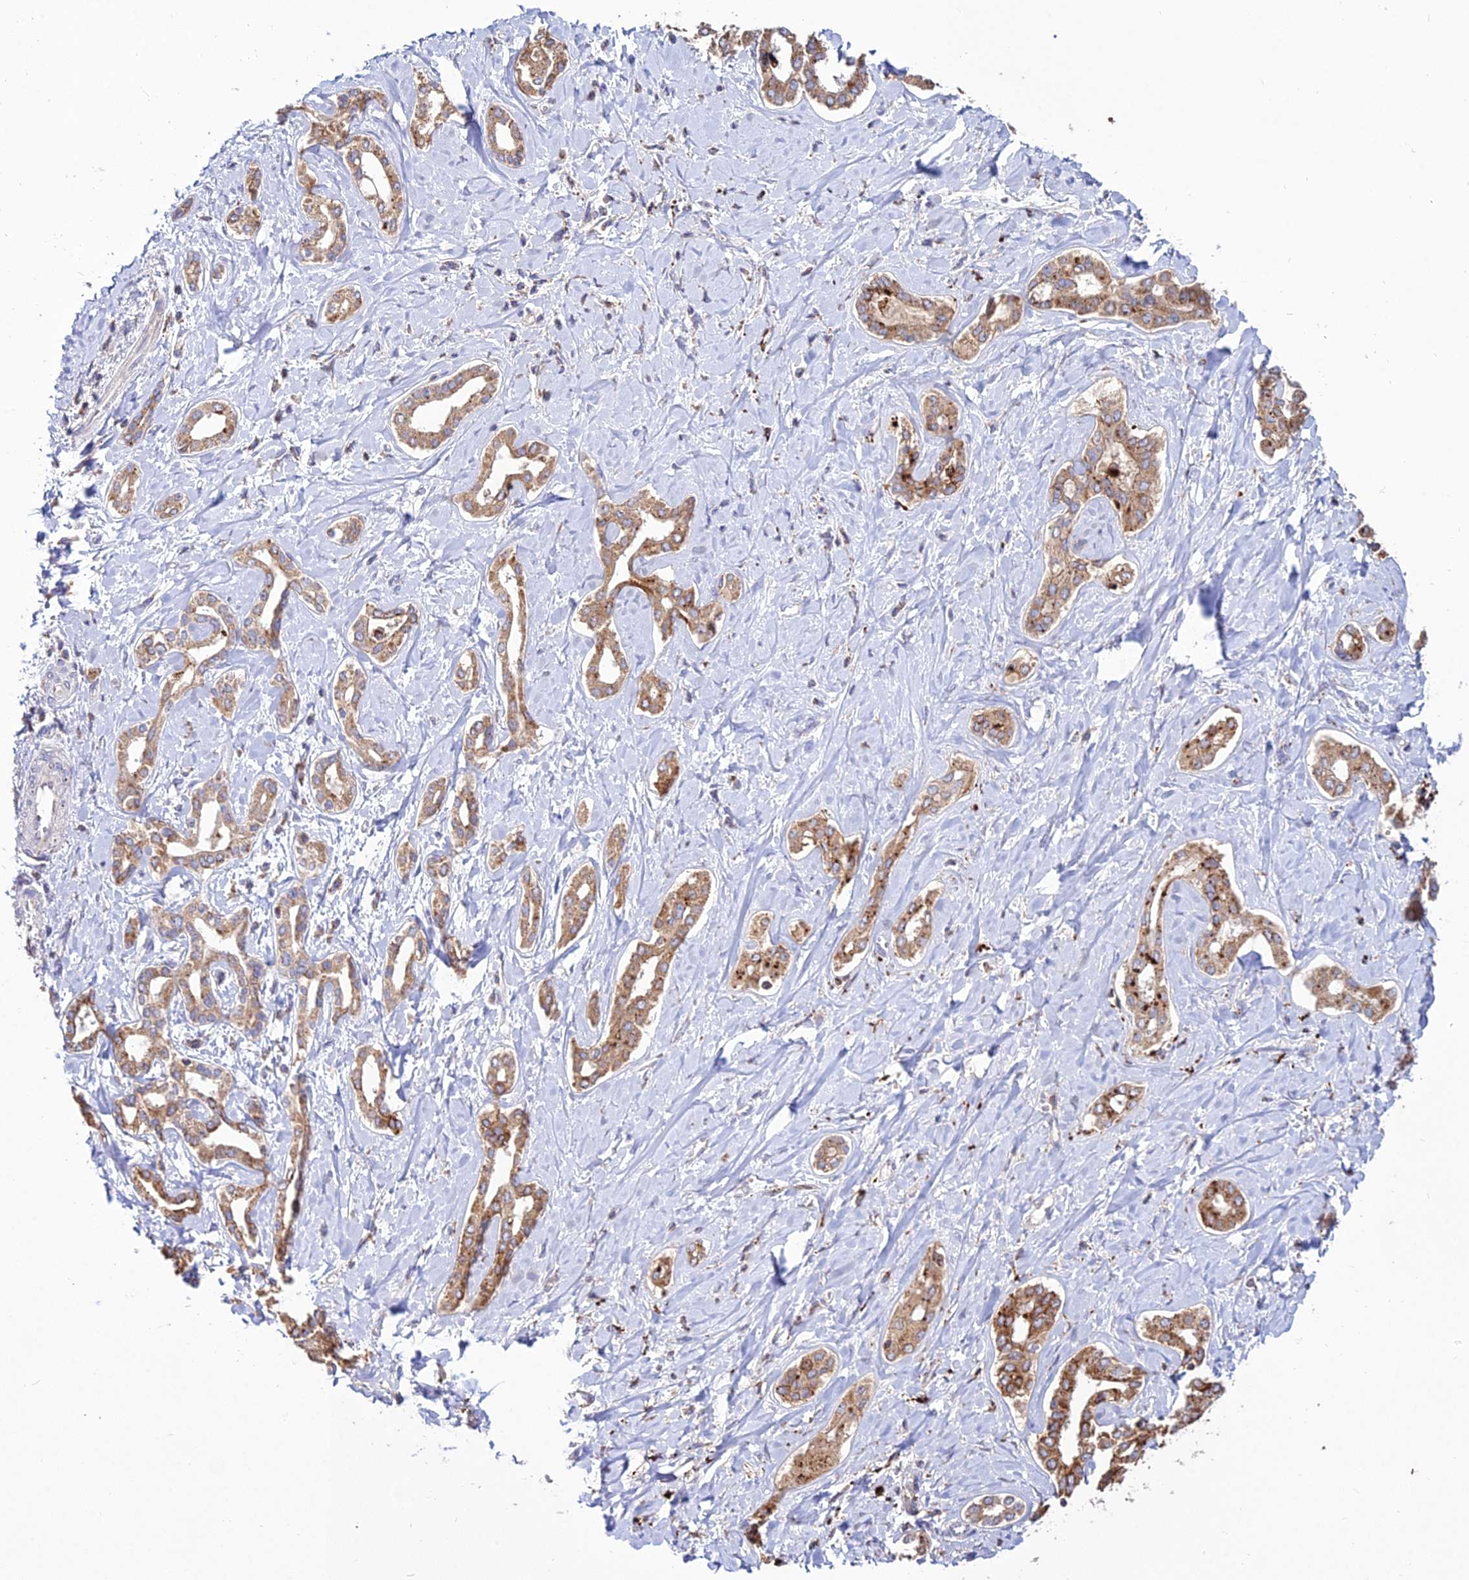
{"staining": {"intensity": "moderate", "quantity": ">75%", "location": "cytoplasmic/membranous"}, "tissue": "liver cancer", "cell_type": "Tumor cells", "image_type": "cancer", "snomed": [{"axis": "morphology", "description": "Cholangiocarcinoma"}, {"axis": "topography", "description": "Liver"}], "caption": "About >75% of tumor cells in liver cancer show moderate cytoplasmic/membranous protein staining as visualized by brown immunohistochemical staining.", "gene": "PNLIPRP3", "patient": {"sex": "female", "age": 77}}